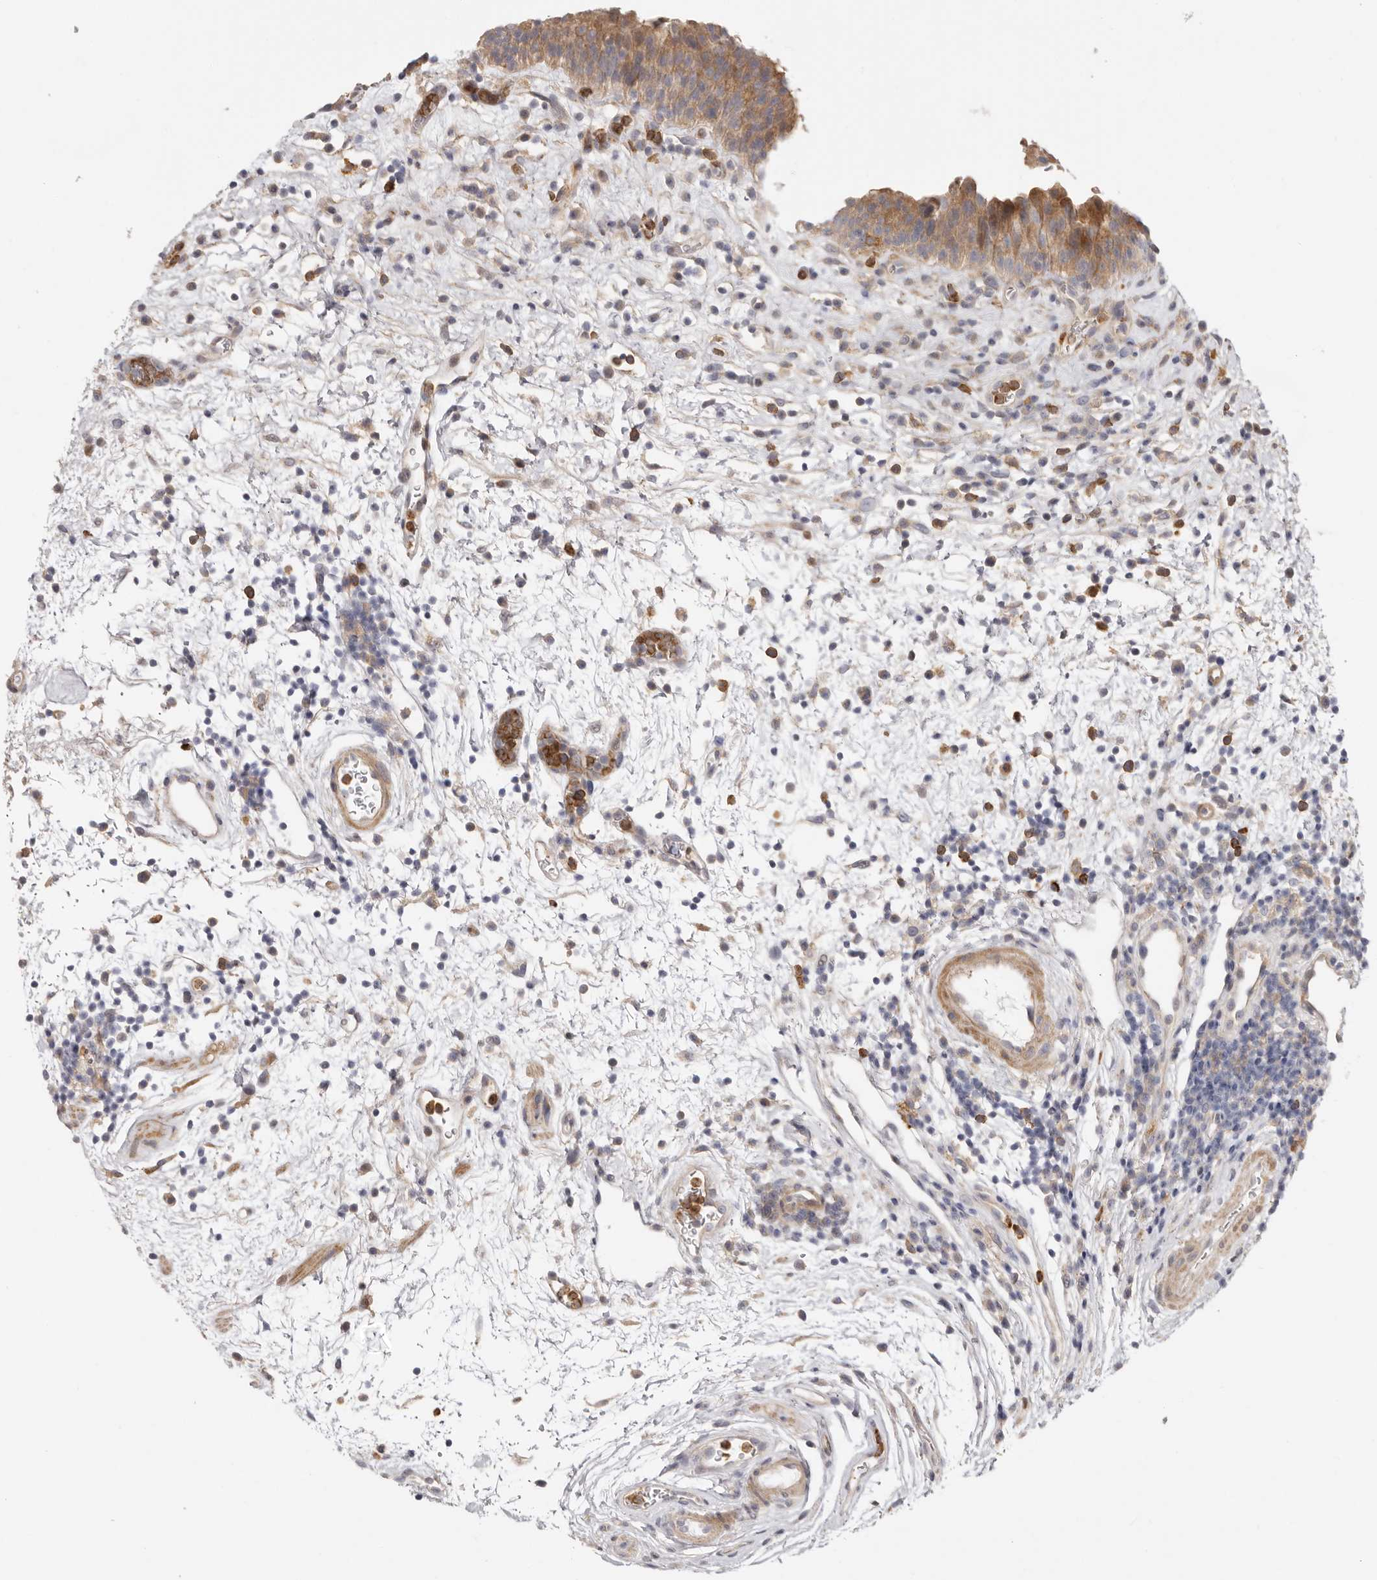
{"staining": {"intensity": "moderate", "quantity": "25%-75%", "location": "cytoplasmic/membranous"}, "tissue": "urinary bladder", "cell_type": "Urothelial cells", "image_type": "normal", "snomed": [{"axis": "morphology", "description": "Normal tissue, NOS"}, {"axis": "morphology", "description": "Inflammation, NOS"}, {"axis": "topography", "description": "Urinary bladder"}], "caption": "This is a histology image of immunohistochemistry (IHC) staining of unremarkable urinary bladder, which shows moderate positivity in the cytoplasmic/membranous of urothelial cells.", "gene": "MSRB2", "patient": {"sex": "female", "age": 75}}